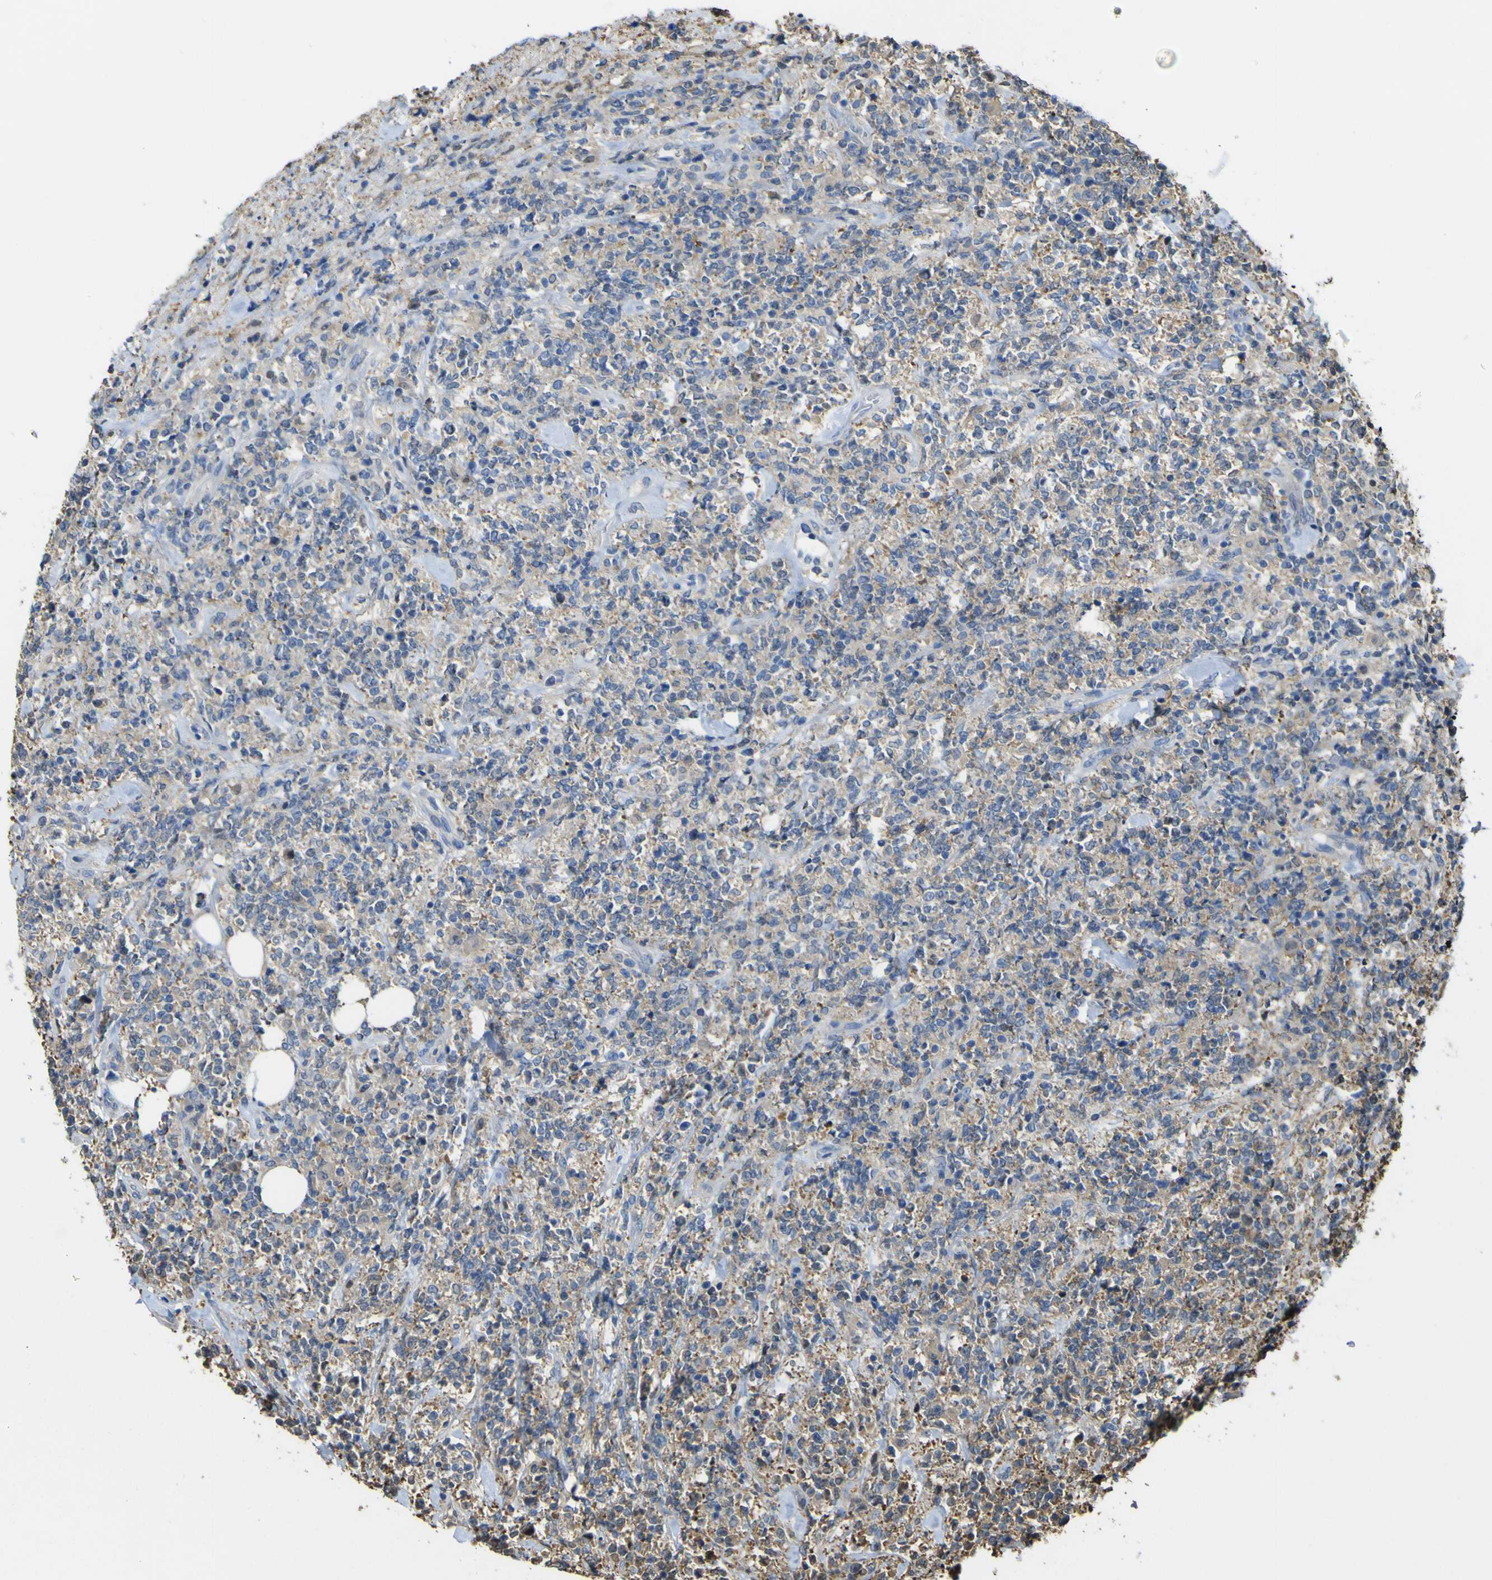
{"staining": {"intensity": "moderate", "quantity": ">75%", "location": "cytoplasmic/membranous"}, "tissue": "lymphoma", "cell_type": "Tumor cells", "image_type": "cancer", "snomed": [{"axis": "morphology", "description": "Malignant lymphoma, non-Hodgkin's type, High grade"}, {"axis": "topography", "description": "Soft tissue"}], "caption": "DAB (3,3'-diaminobenzidine) immunohistochemical staining of malignant lymphoma, non-Hodgkin's type (high-grade) displays moderate cytoplasmic/membranous protein positivity in about >75% of tumor cells.", "gene": "ABHD3", "patient": {"sex": "male", "age": 18}}